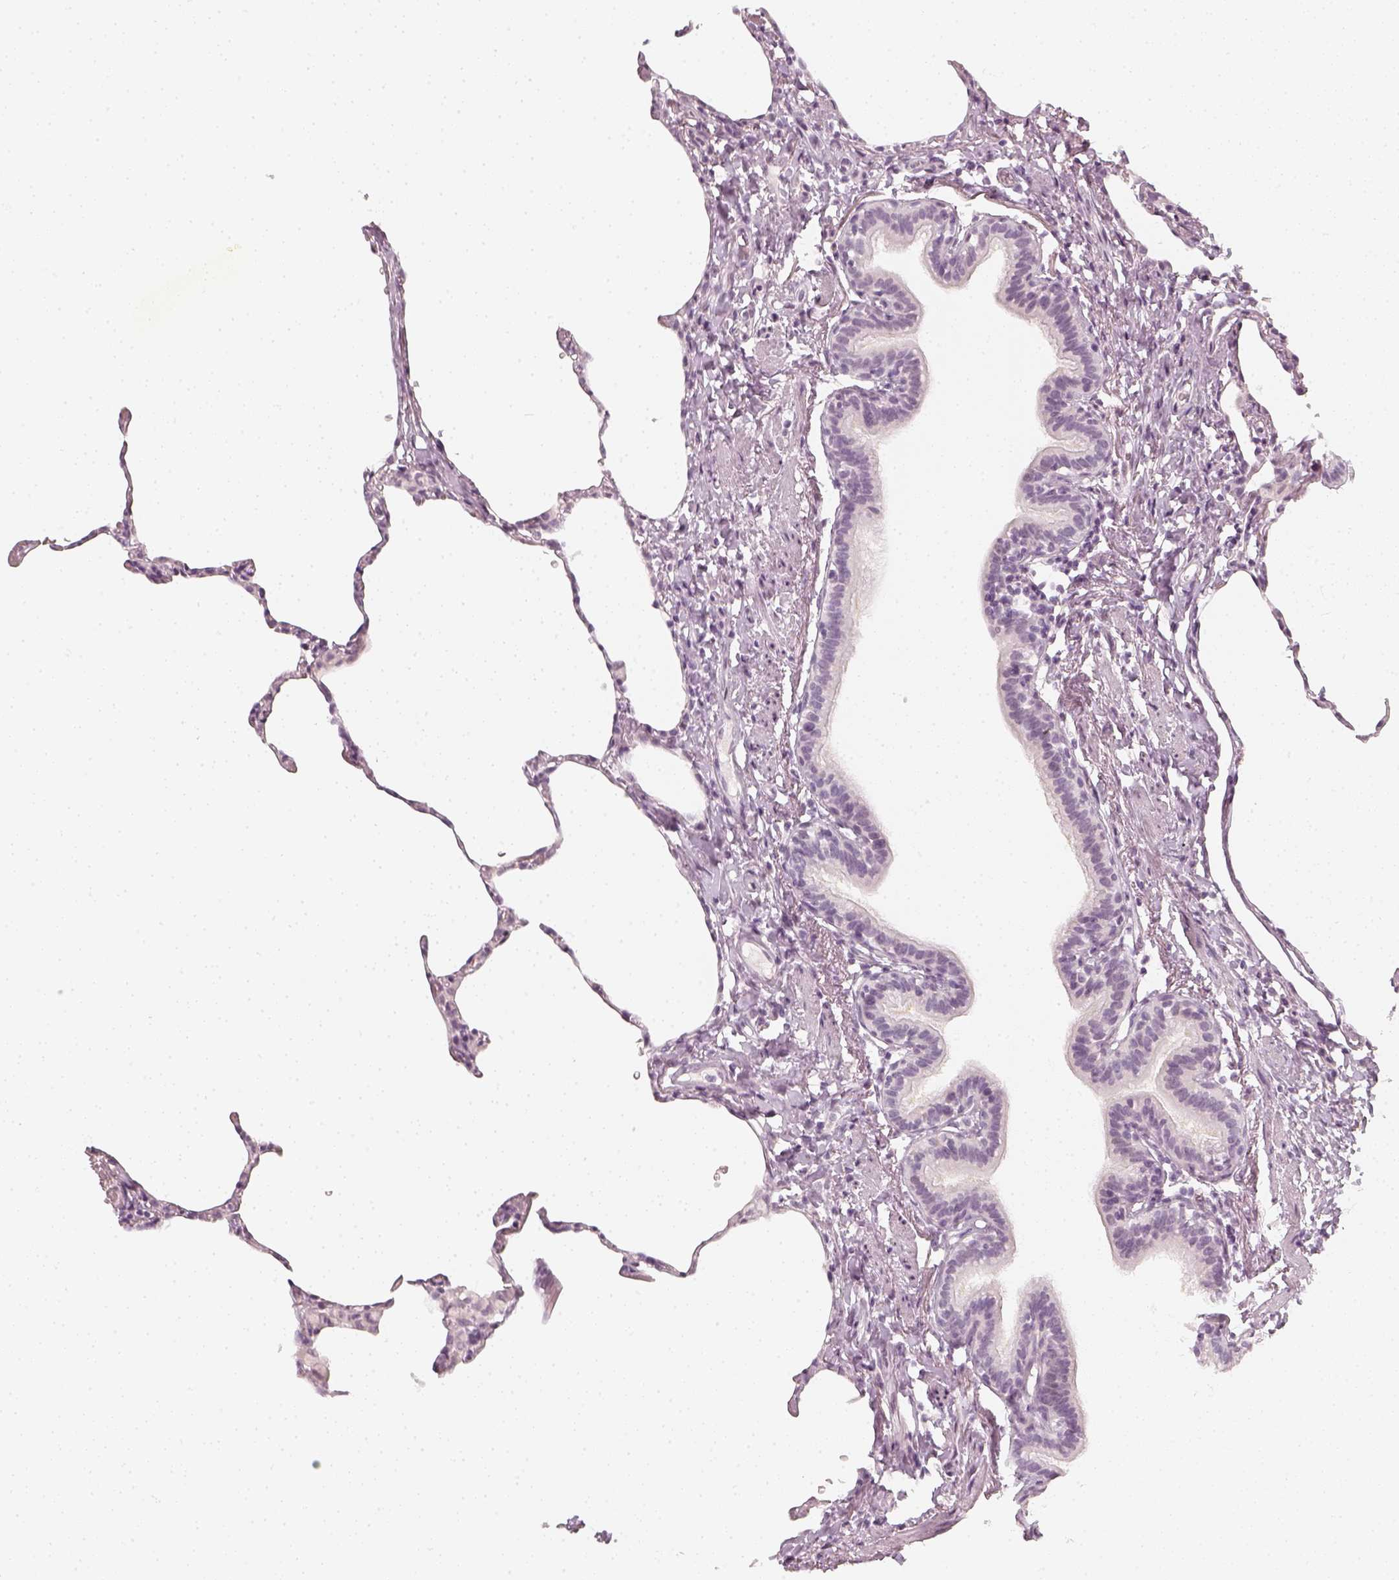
{"staining": {"intensity": "negative", "quantity": "none", "location": "none"}, "tissue": "lung", "cell_type": "Alveolar cells", "image_type": "normal", "snomed": [{"axis": "morphology", "description": "Normal tissue, NOS"}, {"axis": "topography", "description": "Lung"}], "caption": "A photomicrograph of human lung is negative for staining in alveolar cells. Nuclei are stained in blue.", "gene": "KRTAP2", "patient": {"sex": "female", "age": 57}}